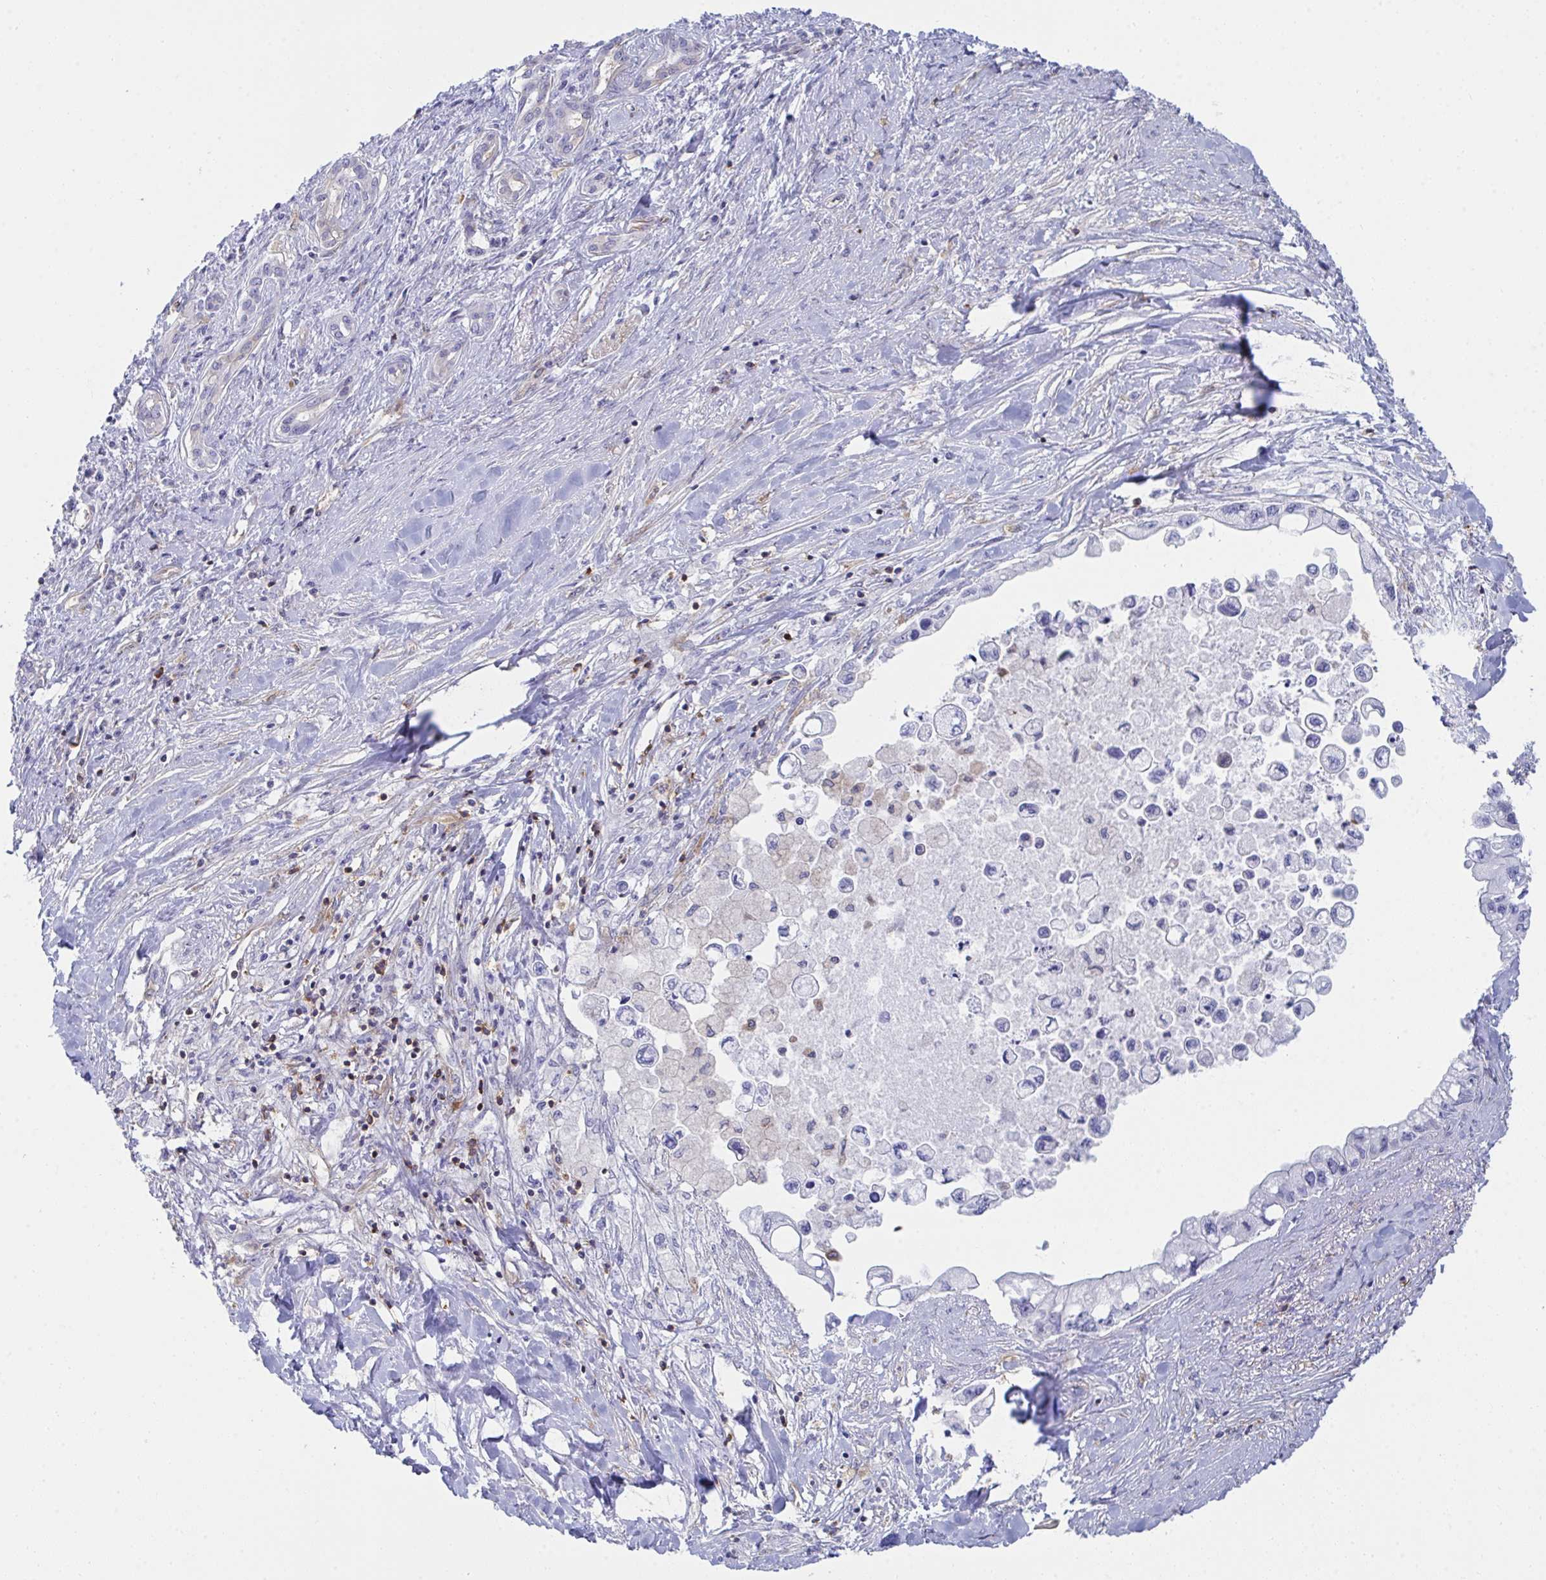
{"staining": {"intensity": "negative", "quantity": "none", "location": "none"}, "tissue": "pancreatic cancer", "cell_type": "Tumor cells", "image_type": "cancer", "snomed": [{"axis": "morphology", "description": "Adenocarcinoma, NOS"}, {"axis": "topography", "description": "Pancreas"}], "caption": "IHC micrograph of human pancreatic cancer stained for a protein (brown), which shows no positivity in tumor cells.", "gene": "WNK1", "patient": {"sex": "male", "age": 61}}